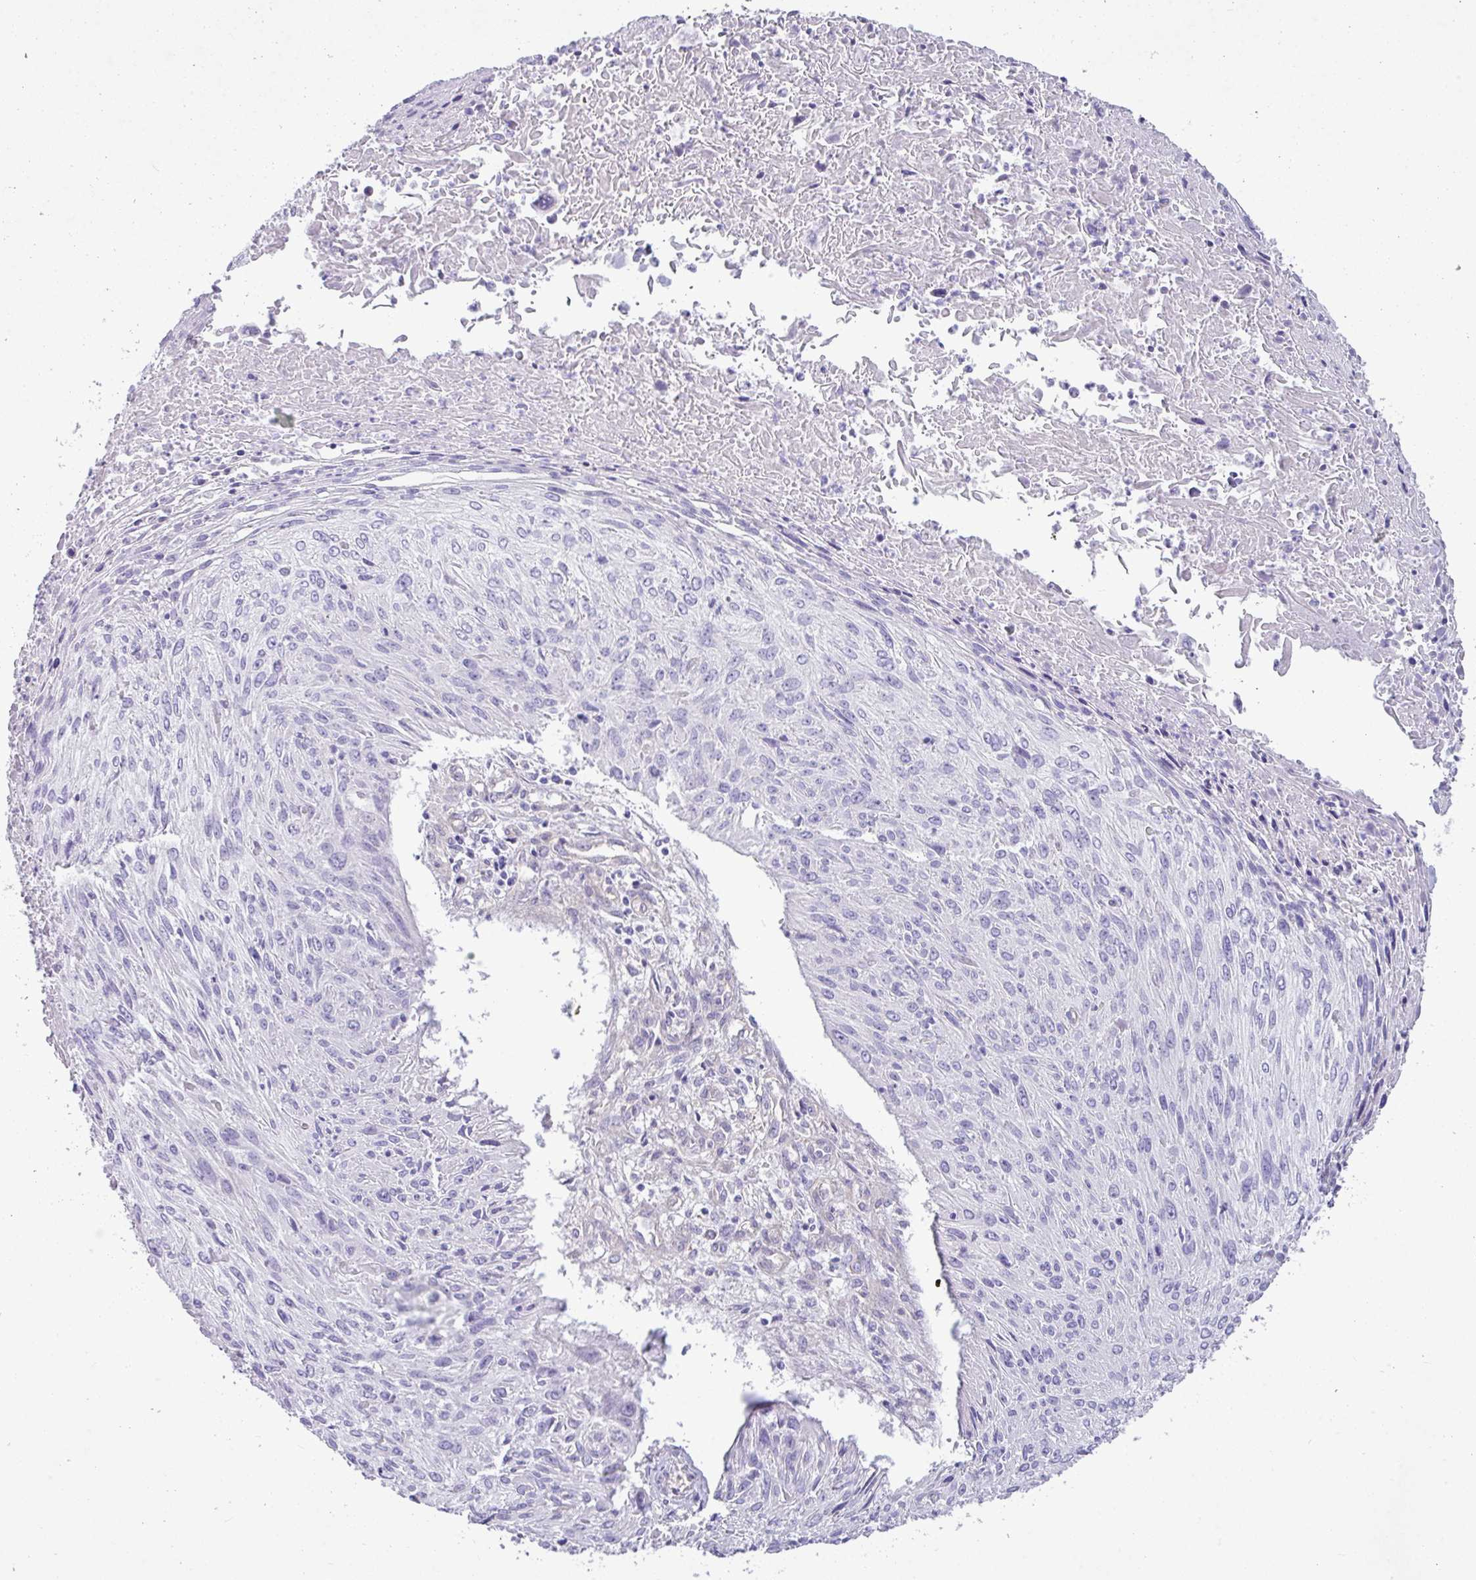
{"staining": {"intensity": "negative", "quantity": "none", "location": "none"}, "tissue": "cervical cancer", "cell_type": "Tumor cells", "image_type": "cancer", "snomed": [{"axis": "morphology", "description": "Squamous cell carcinoma, NOS"}, {"axis": "topography", "description": "Cervix"}], "caption": "The micrograph shows no significant staining in tumor cells of cervical cancer (squamous cell carcinoma).", "gene": "KIRREL3", "patient": {"sex": "female", "age": 51}}